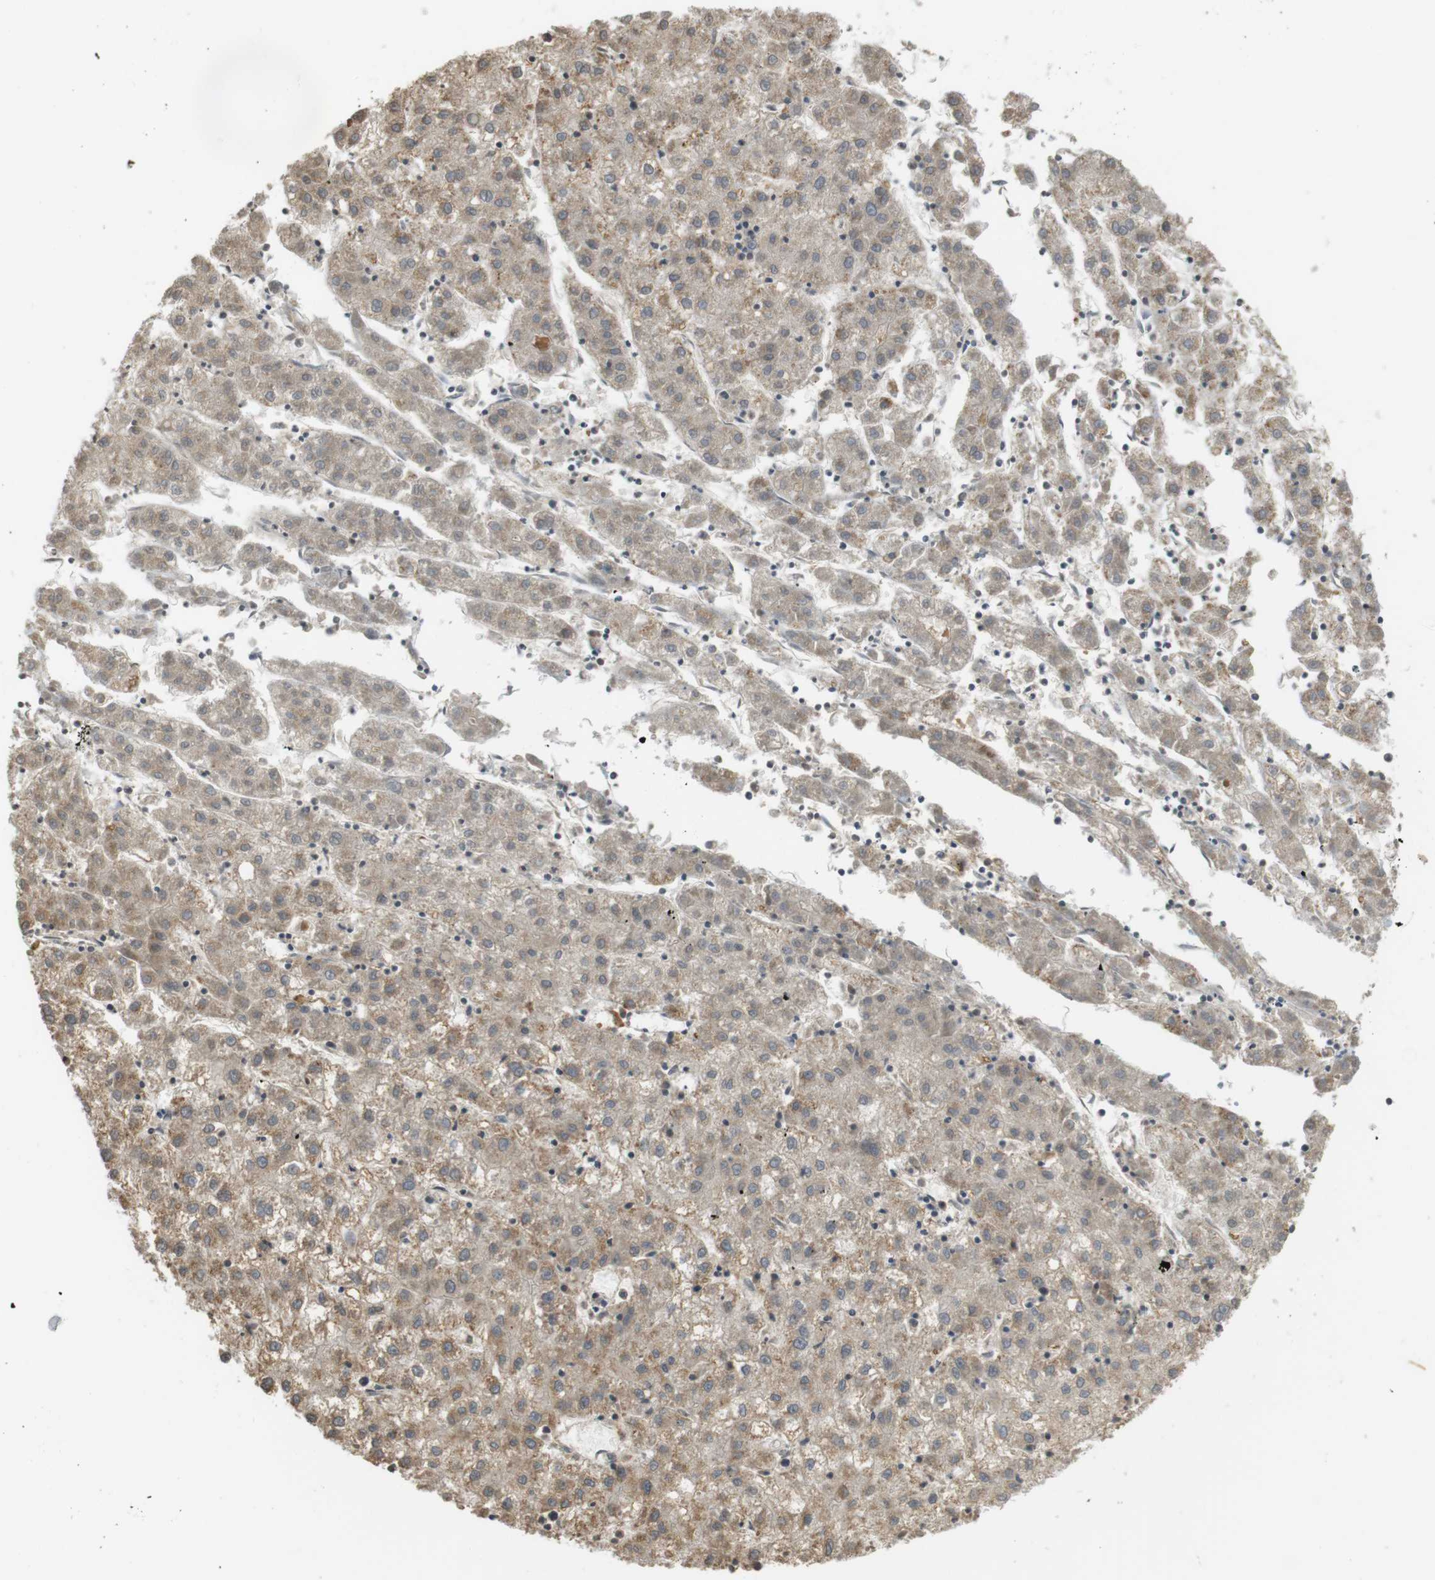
{"staining": {"intensity": "moderate", "quantity": "<25%", "location": "cytoplasmic/membranous"}, "tissue": "liver cancer", "cell_type": "Tumor cells", "image_type": "cancer", "snomed": [{"axis": "morphology", "description": "Carcinoma, Hepatocellular, NOS"}, {"axis": "topography", "description": "Liver"}], "caption": "Liver cancer was stained to show a protein in brown. There is low levels of moderate cytoplasmic/membranous staining in about <25% of tumor cells. (Stains: DAB (3,3'-diaminobenzidine) in brown, nuclei in blue, Microscopy: brightfield microscopy at high magnification).", "gene": "SRR", "patient": {"sex": "male", "age": 72}}